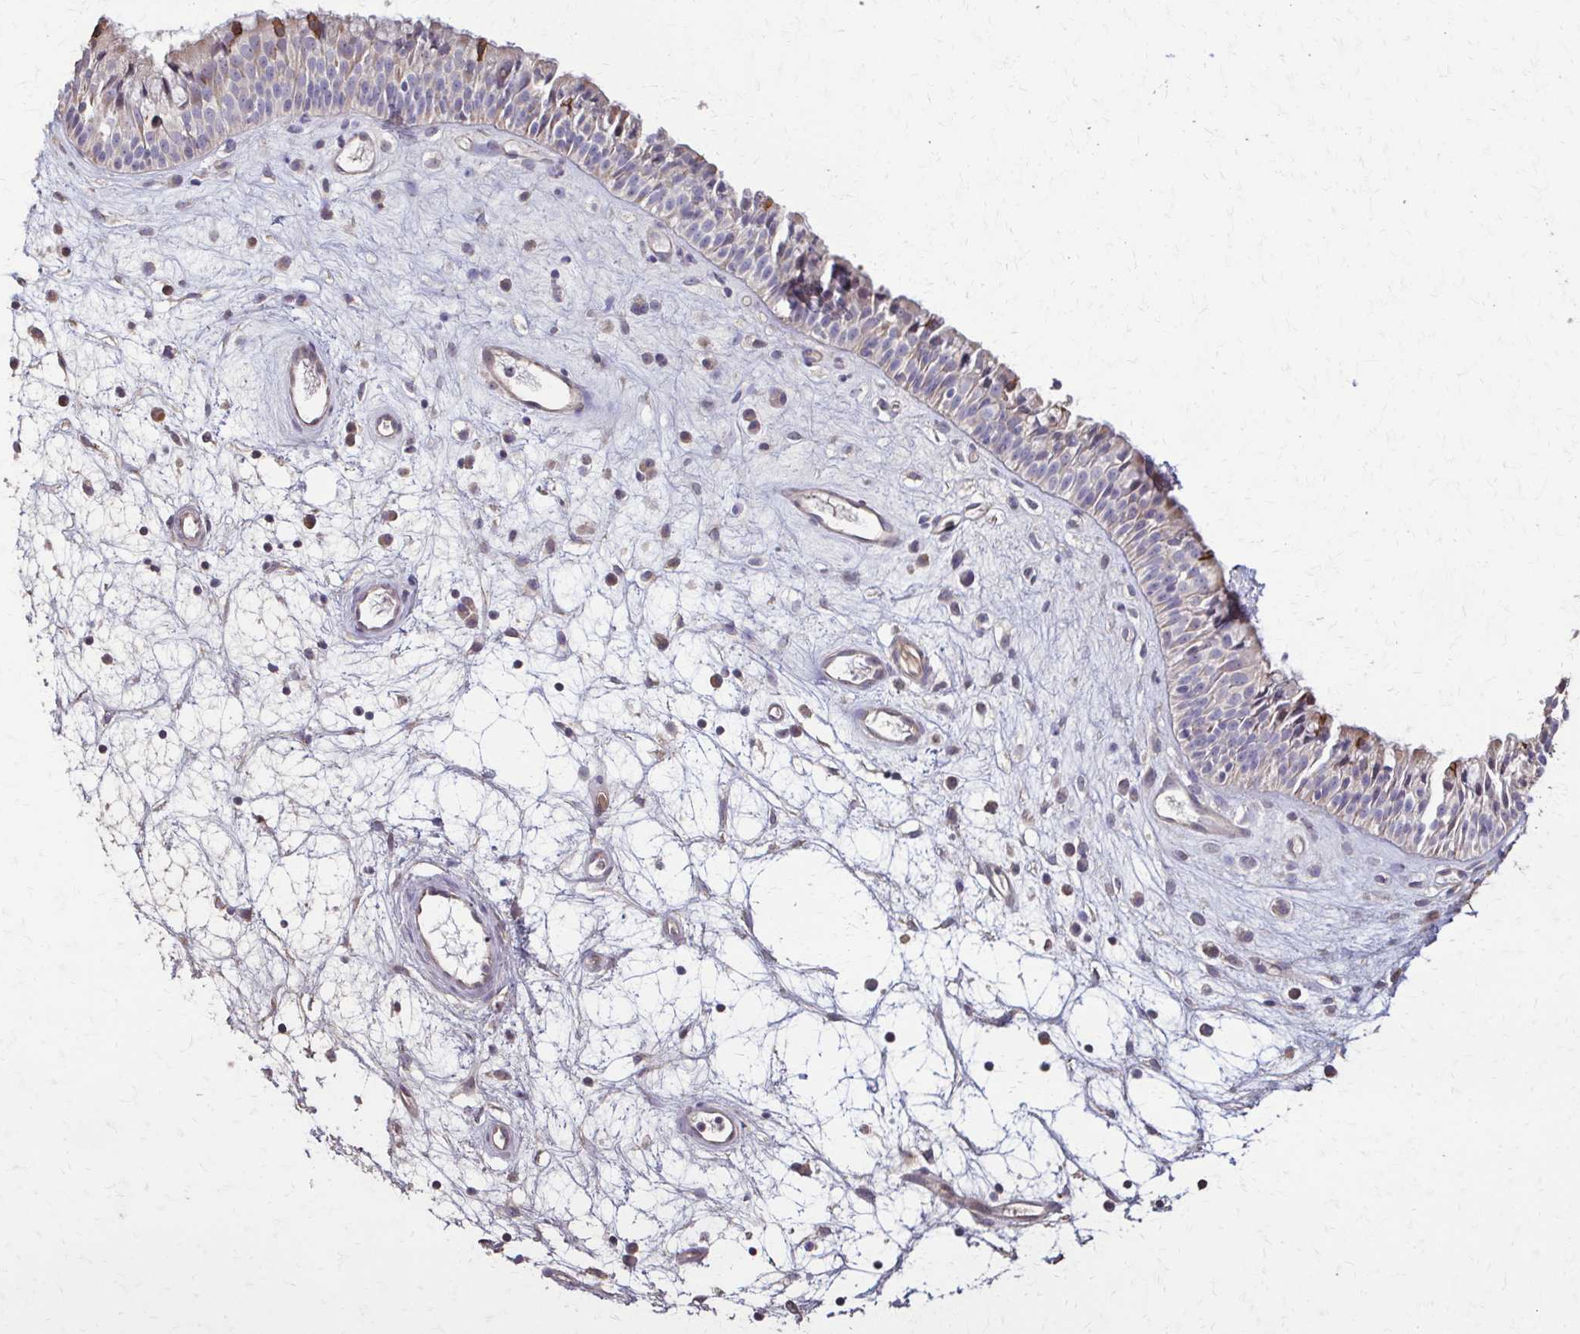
{"staining": {"intensity": "weak", "quantity": "25%-75%", "location": "cytoplasmic/membranous"}, "tissue": "nasopharynx", "cell_type": "Respiratory epithelial cells", "image_type": "normal", "snomed": [{"axis": "morphology", "description": "Normal tissue, NOS"}, {"axis": "topography", "description": "Nasopharynx"}], "caption": "Respiratory epithelial cells exhibit weak cytoplasmic/membranous expression in approximately 25%-75% of cells in unremarkable nasopharynx.", "gene": "IL18BP", "patient": {"sex": "male", "age": 69}}